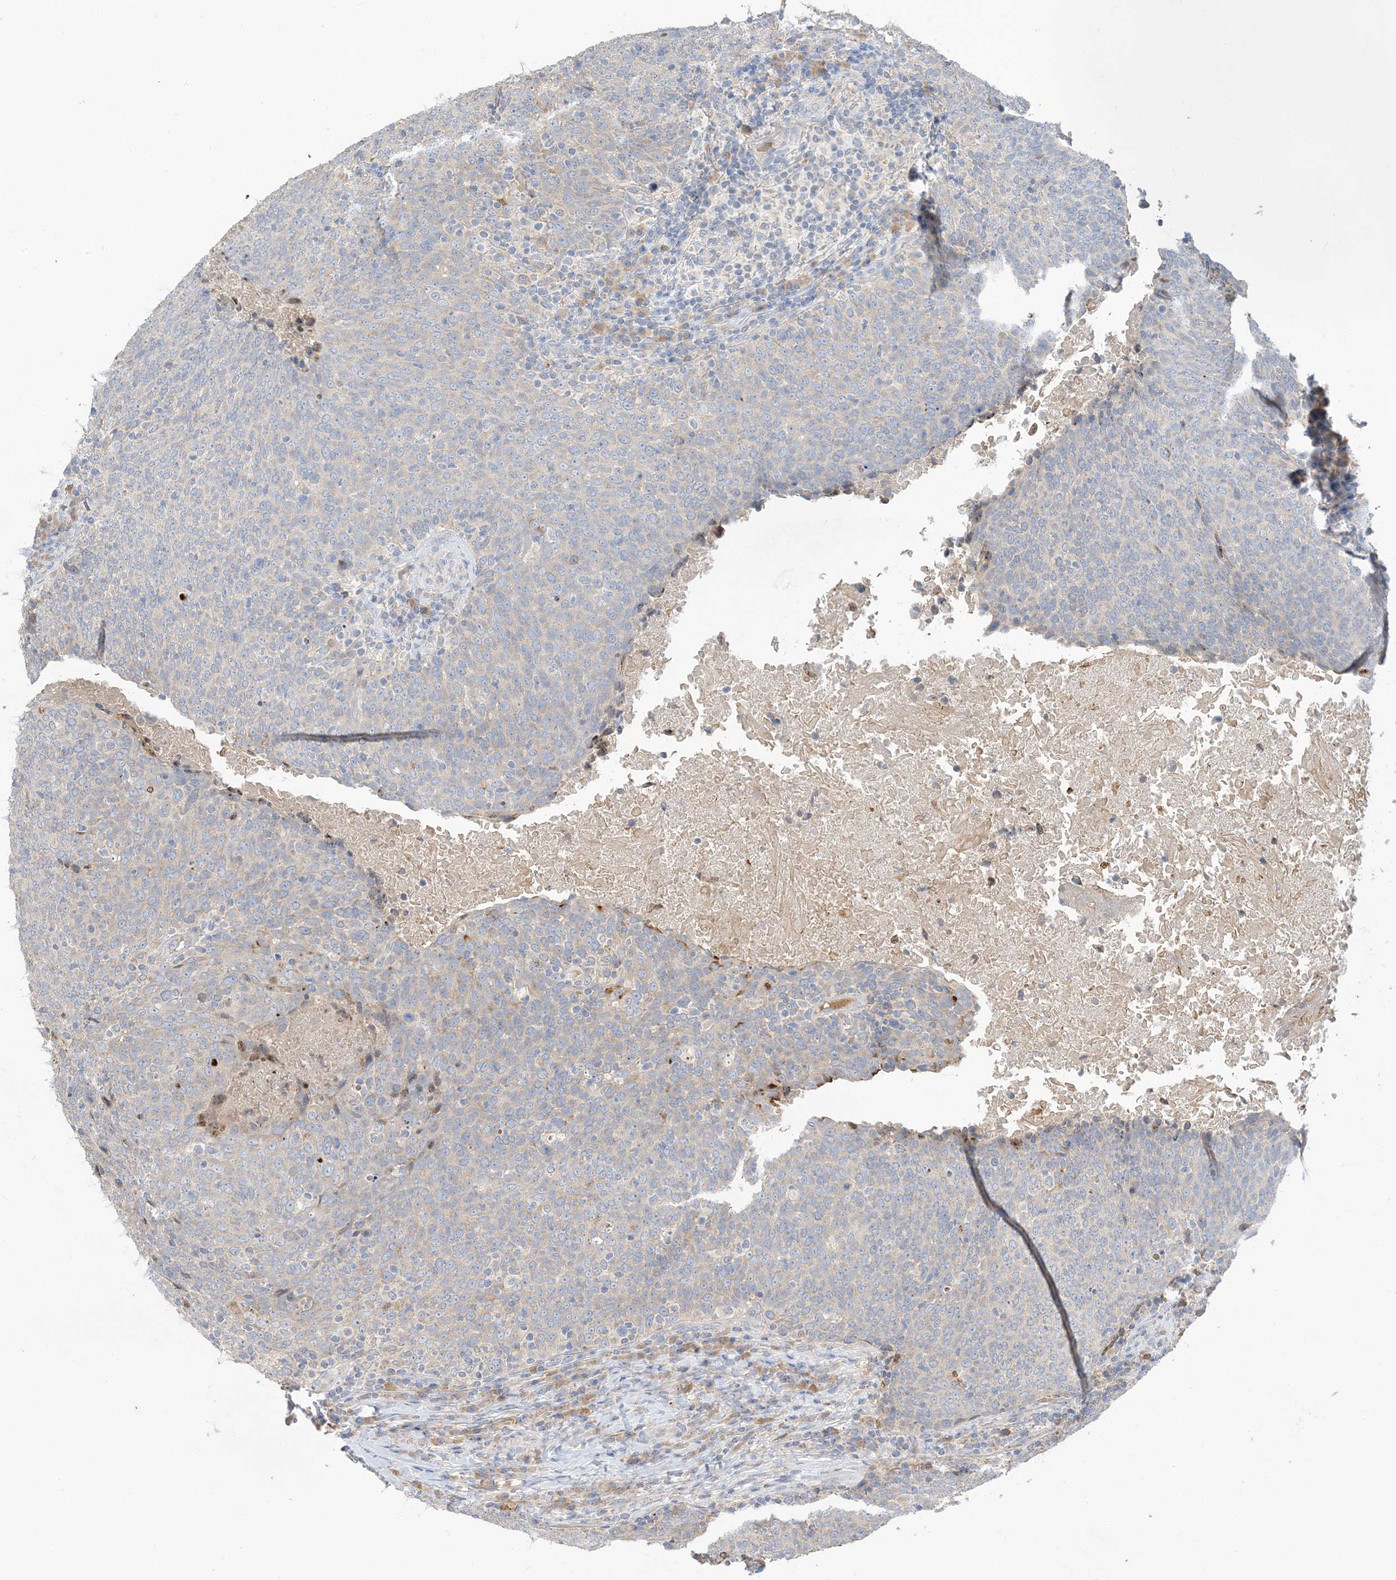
{"staining": {"intensity": "negative", "quantity": "none", "location": "none"}, "tissue": "head and neck cancer", "cell_type": "Tumor cells", "image_type": "cancer", "snomed": [{"axis": "morphology", "description": "Squamous cell carcinoma, NOS"}, {"axis": "morphology", "description": "Squamous cell carcinoma, metastatic, NOS"}, {"axis": "topography", "description": "Lymph node"}, {"axis": "topography", "description": "Head-Neck"}], "caption": "Immunohistochemical staining of human squamous cell carcinoma (head and neck) exhibits no significant positivity in tumor cells.", "gene": "DPP9", "patient": {"sex": "male", "age": 62}}